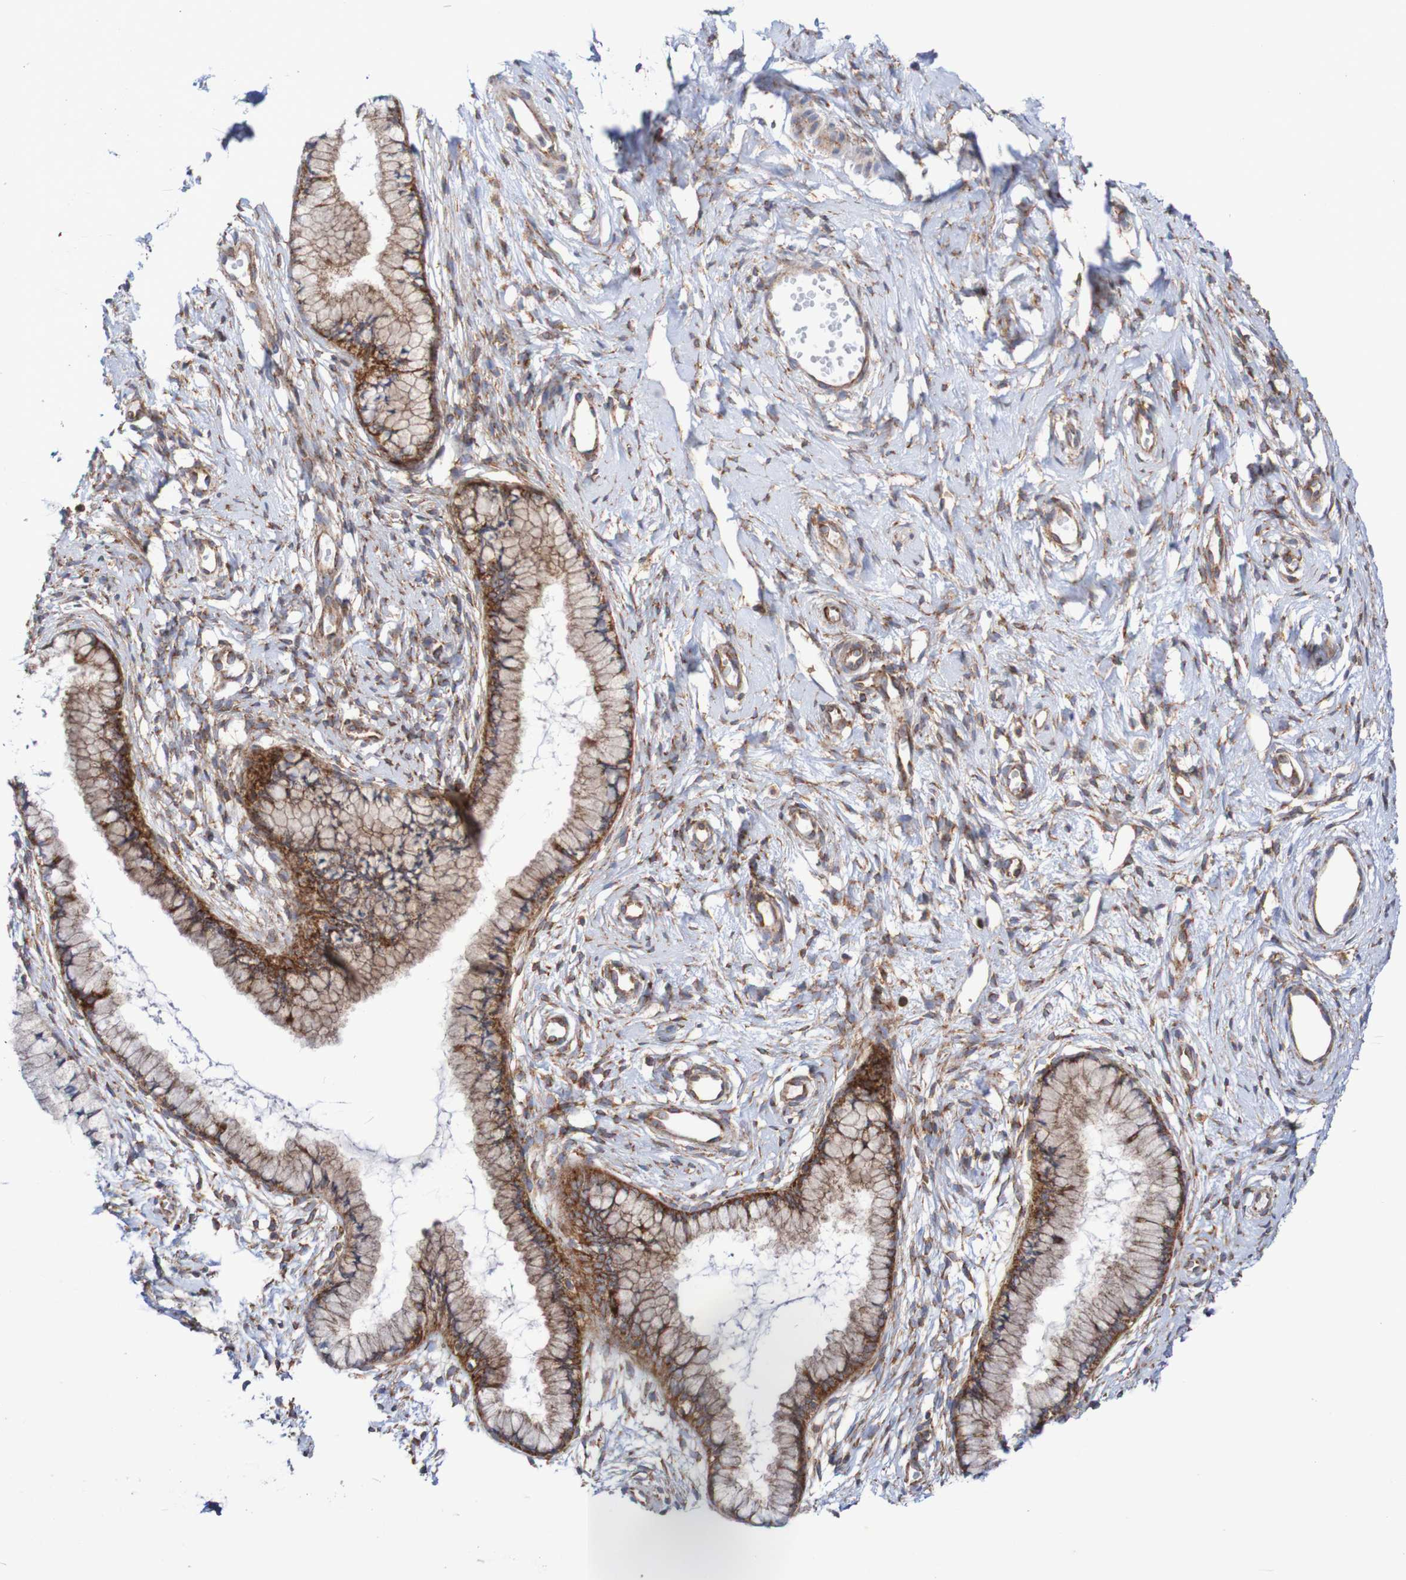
{"staining": {"intensity": "moderate", "quantity": ">75%", "location": "cytoplasmic/membranous"}, "tissue": "cervix", "cell_type": "Glandular cells", "image_type": "normal", "snomed": [{"axis": "morphology", "description": "Normal tissue, NOS"}, {"axis": "topography", "description": "Cervix"}], "caption": "Protein staining of unremarkable cervix exhibits moderate cytoplasmic/membranous positivity in approximately >75% of glandular cells.", "gene": "FXR2", "patient": {"sex": "female", "age": 65}}